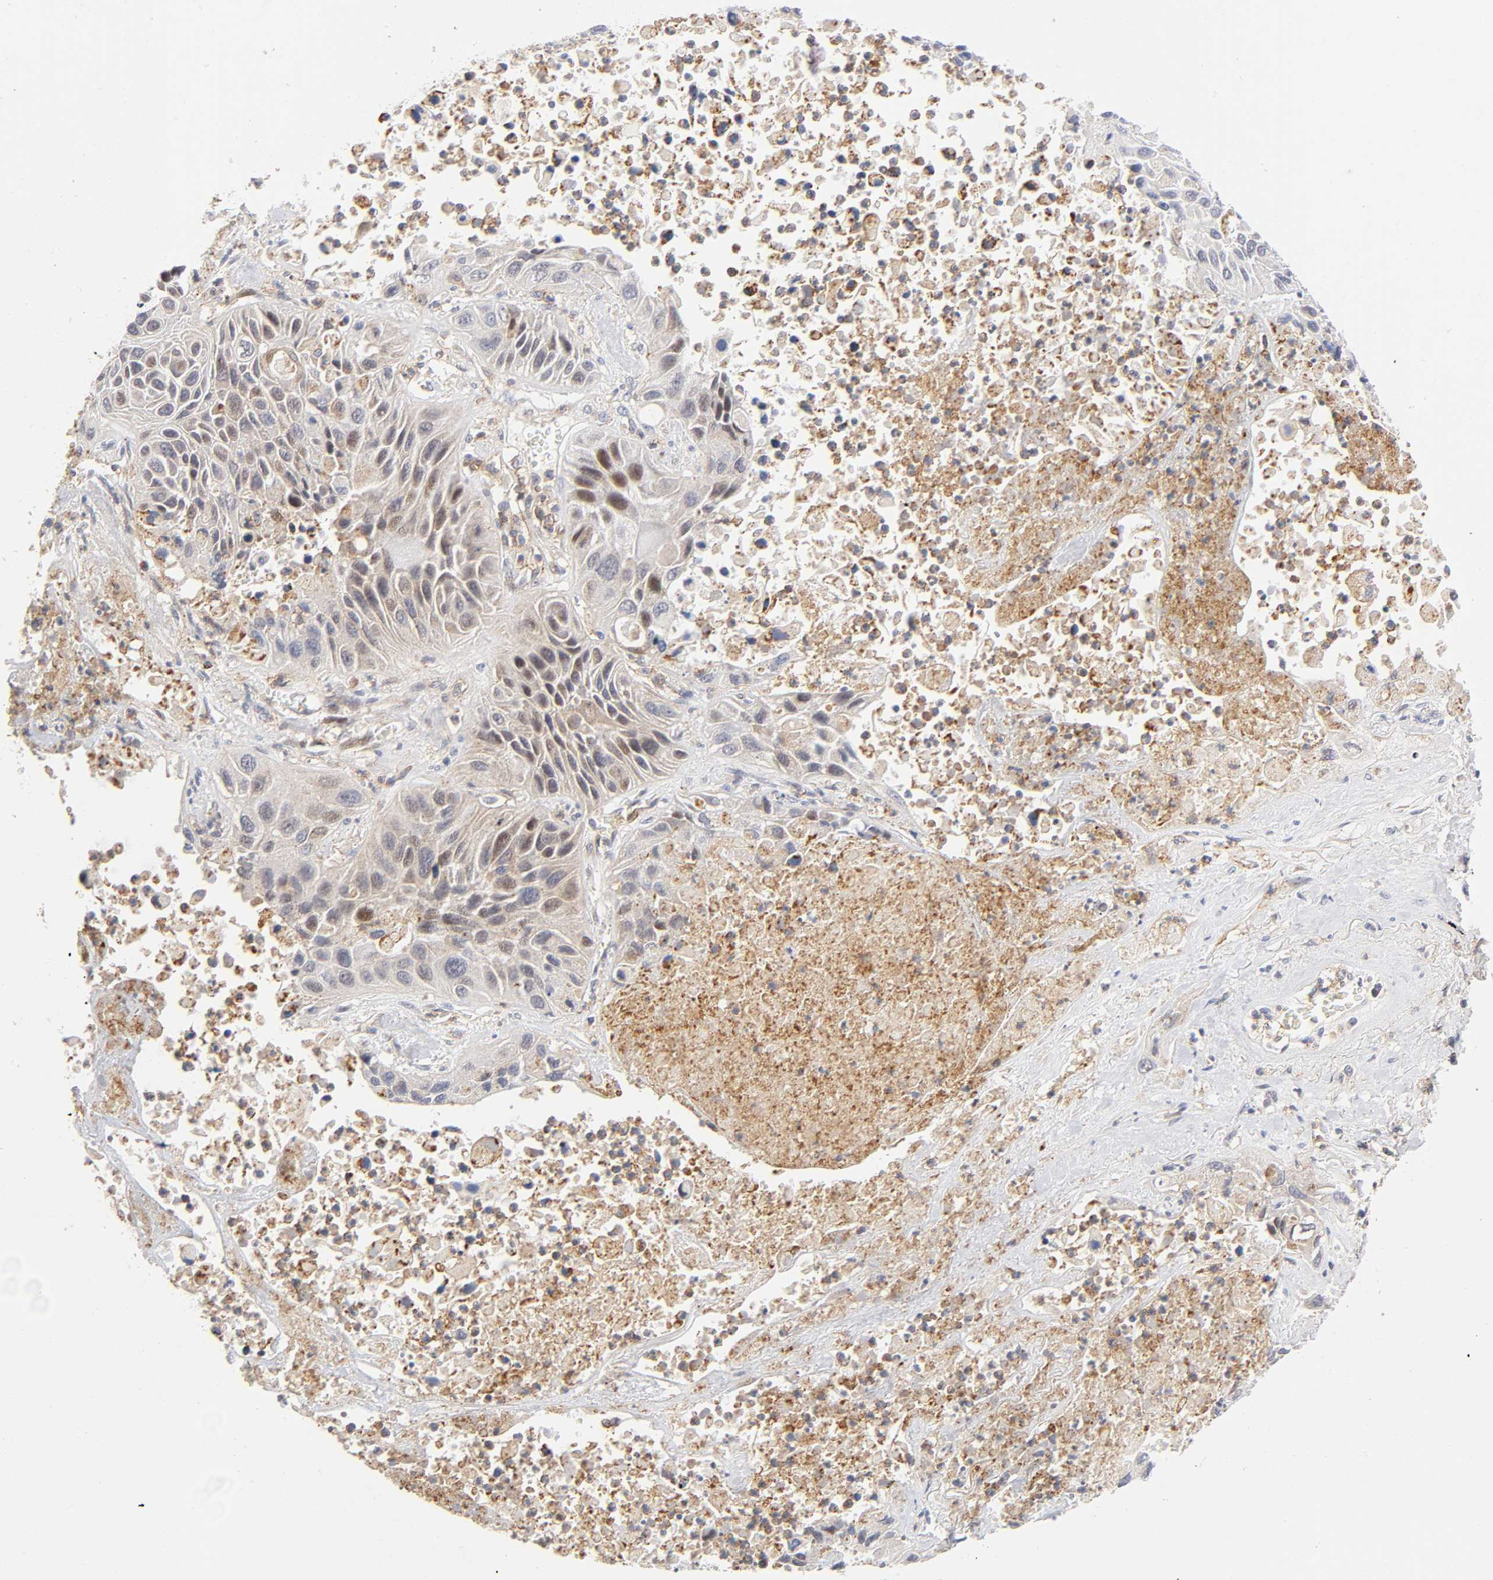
{"staining": {"intensity": "weak", "quantity": "25%-75%", "location": "cytoplasmic/membranous,nuclear"}, "tissue": "lung cancer", "cell_type": "Tumor cells", "image_type": "cancer", "snomed": [{"axis": "morphology", "description": "Squamous cell carcinoma, NOS"}, {"axis": "topography", "description": "Lung"}], "caption": "DAB (3,3'-diaminobenzidine) immunohistochemical staining of lung cancer reveals weak cytoplasmic/membranous and nuclear protein expression in approximately 25%-75% of tumor cells.", "gene": "ANXA7", "patient": {"sex": "female", "age": 76}}